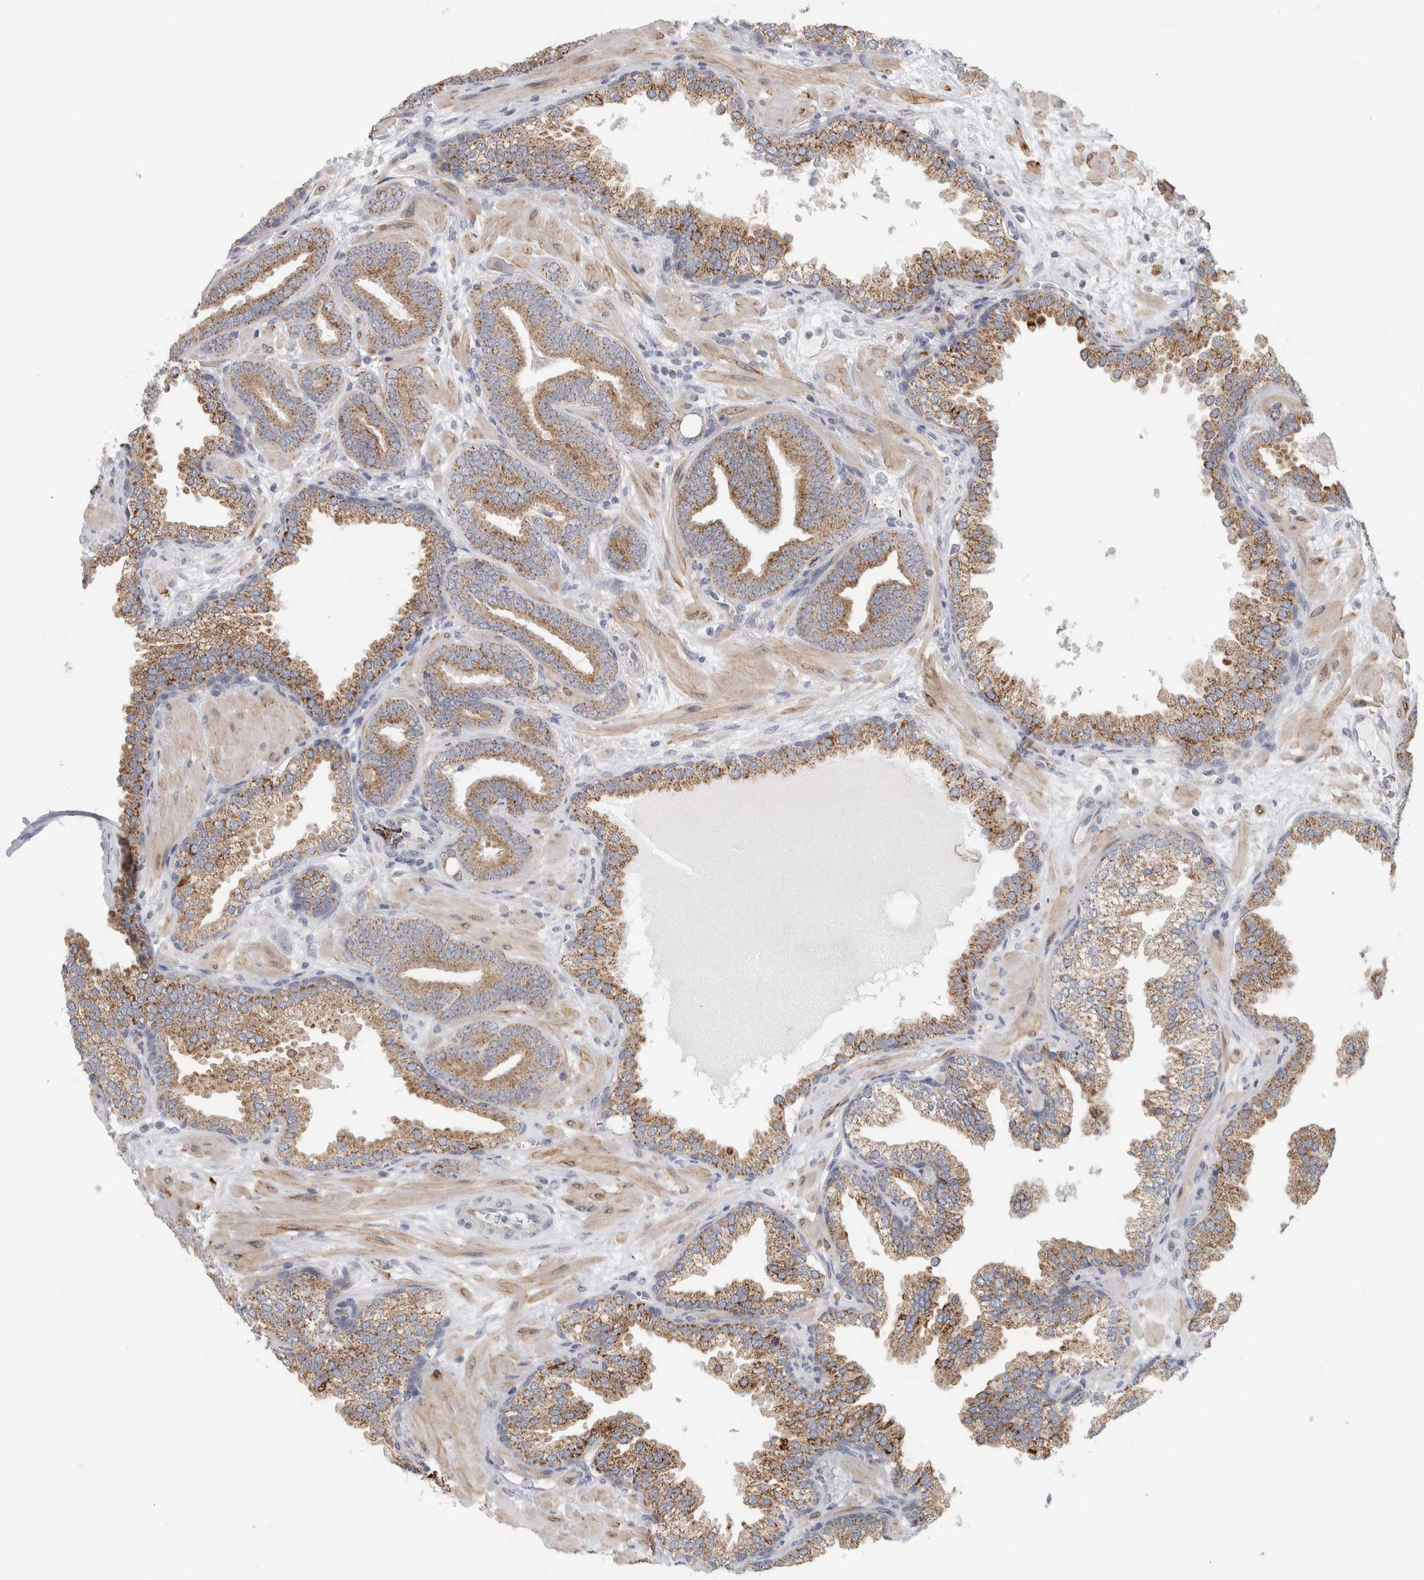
{"staining": {"intensity": "moderate", "quantity": ">75%", "location": "cytoplasmic/membranous"}, "tissue": "prostate cancer", "cell_type": "Tumor cells", "image_type": "cancer", "snomed": [{"axis": "morphology", "description": "Adenocarcinoma, Low grade"}, {"axis": "topography", "description": "Prostate"}], "caption": "IHC staining of prostate cancer, which shows medium levels of moderate cytoplasmic/membranous expression in about >75% of tumor cells indicating moderate cytoplasmic/membranous protein positivity. The staining was performed using DAB (3,3'-diaminobenzidine) (brown) for protein detection and nuclei were counterstained in hematoxylin (blue).", "gene": "RAB18", "patient": {"sex": "male", "age": 62}}